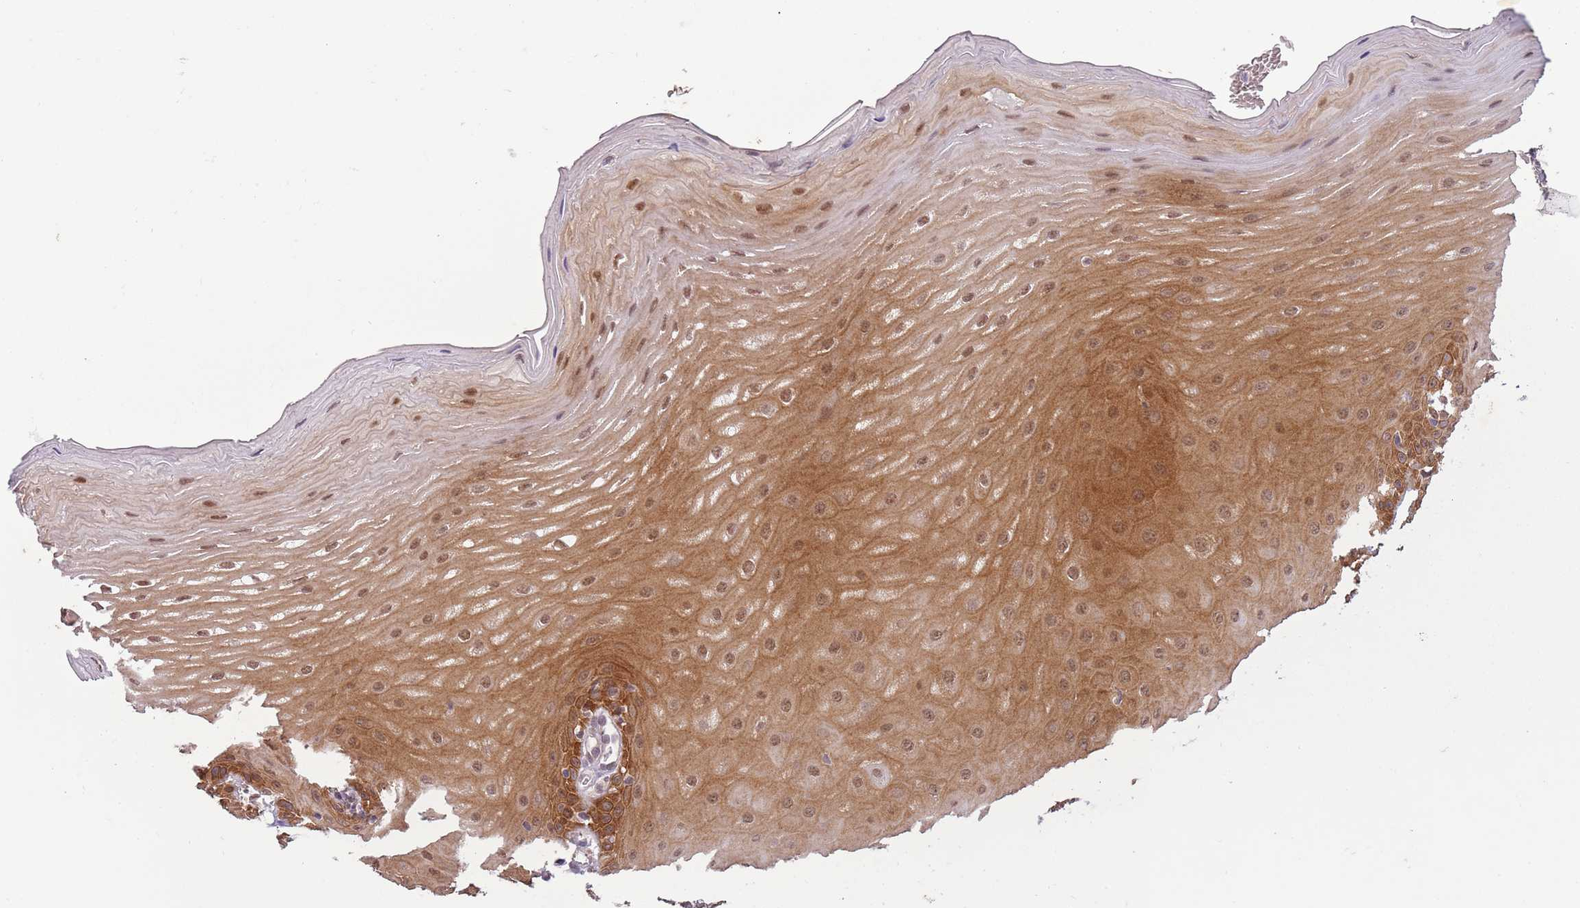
{"staining": {"intensity": "moderate", "quantity": ">75%", "location": "cytoplasmic/membranous,nuclear"}, "tissue": "oral mucosa", "cell_type": "Squamous epithelial cells", "image_type": "normal", "snomed": [{"axis": "morphology", "description": "Normal tissue, NOS"}, {"axis": "topography", "description": "Oral tissue"}], "caption": "Oral mucosa stained with DAB immunohistochemistry shows medium levels of moderate cytoplasmic/membranous,nuclear expression in about >75% of squamous epithelial cells. (IHC, brightfield microscopy, high magnification).", "gene": "FAM120AOS", "patient": {"sex": "female", "age": 39}}